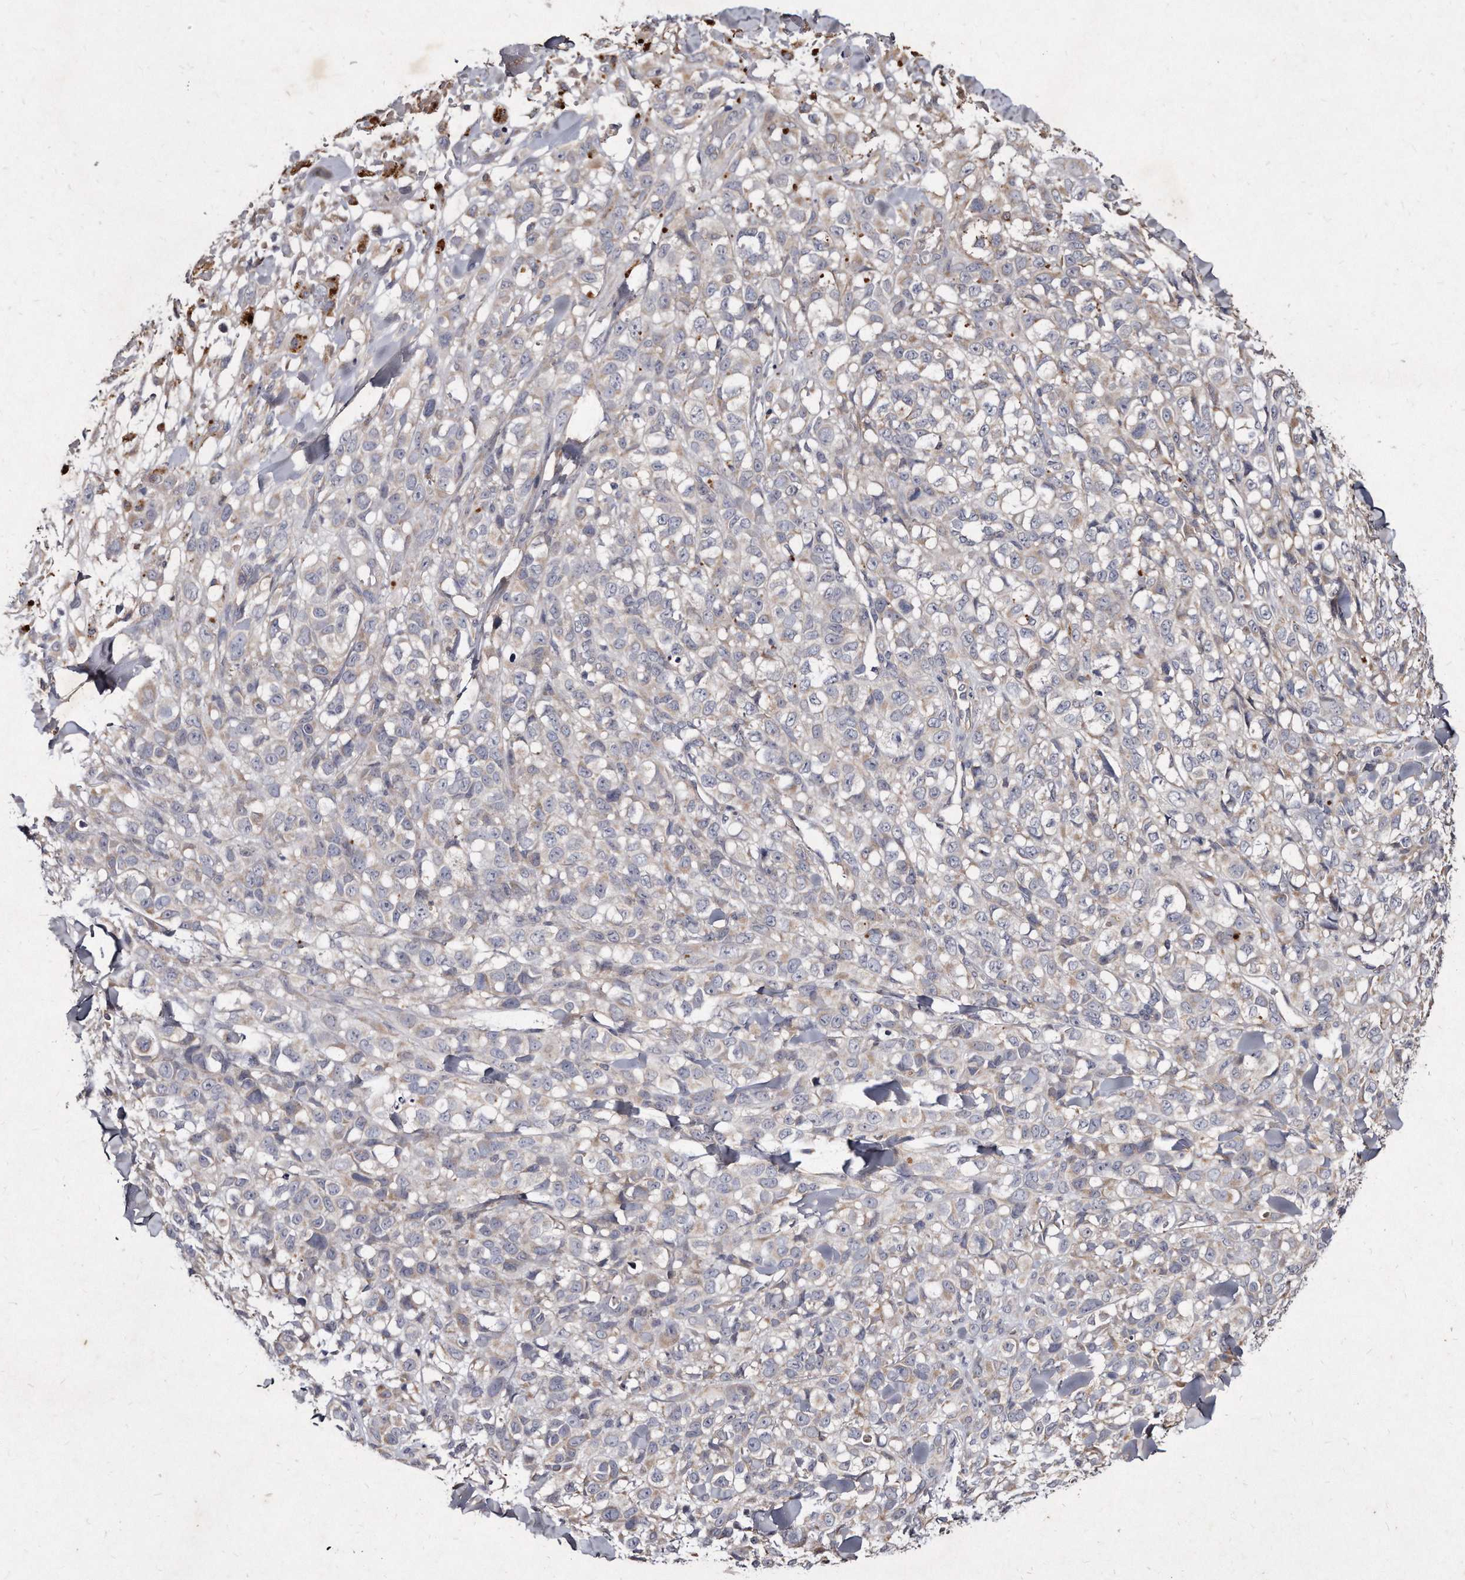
{"staining": {"intensity": "negative", "quantity": "none", "location": "none"}, "tissue": "melanoma", "cell_type": "Tumor cells", "image_type": "cancer", "snomed": [{"axis": "morphology", "description": "Malignant melanoma, Metastatic site"}, {"axis": "topography", "description": "Skin"}], "caption": "Immunohistochemistry of malignant melanoma (metastatic site) displays no expression in tumor cells.", "gene": "KLHDC3", "patient": {"sex": "female", "age": 72}}